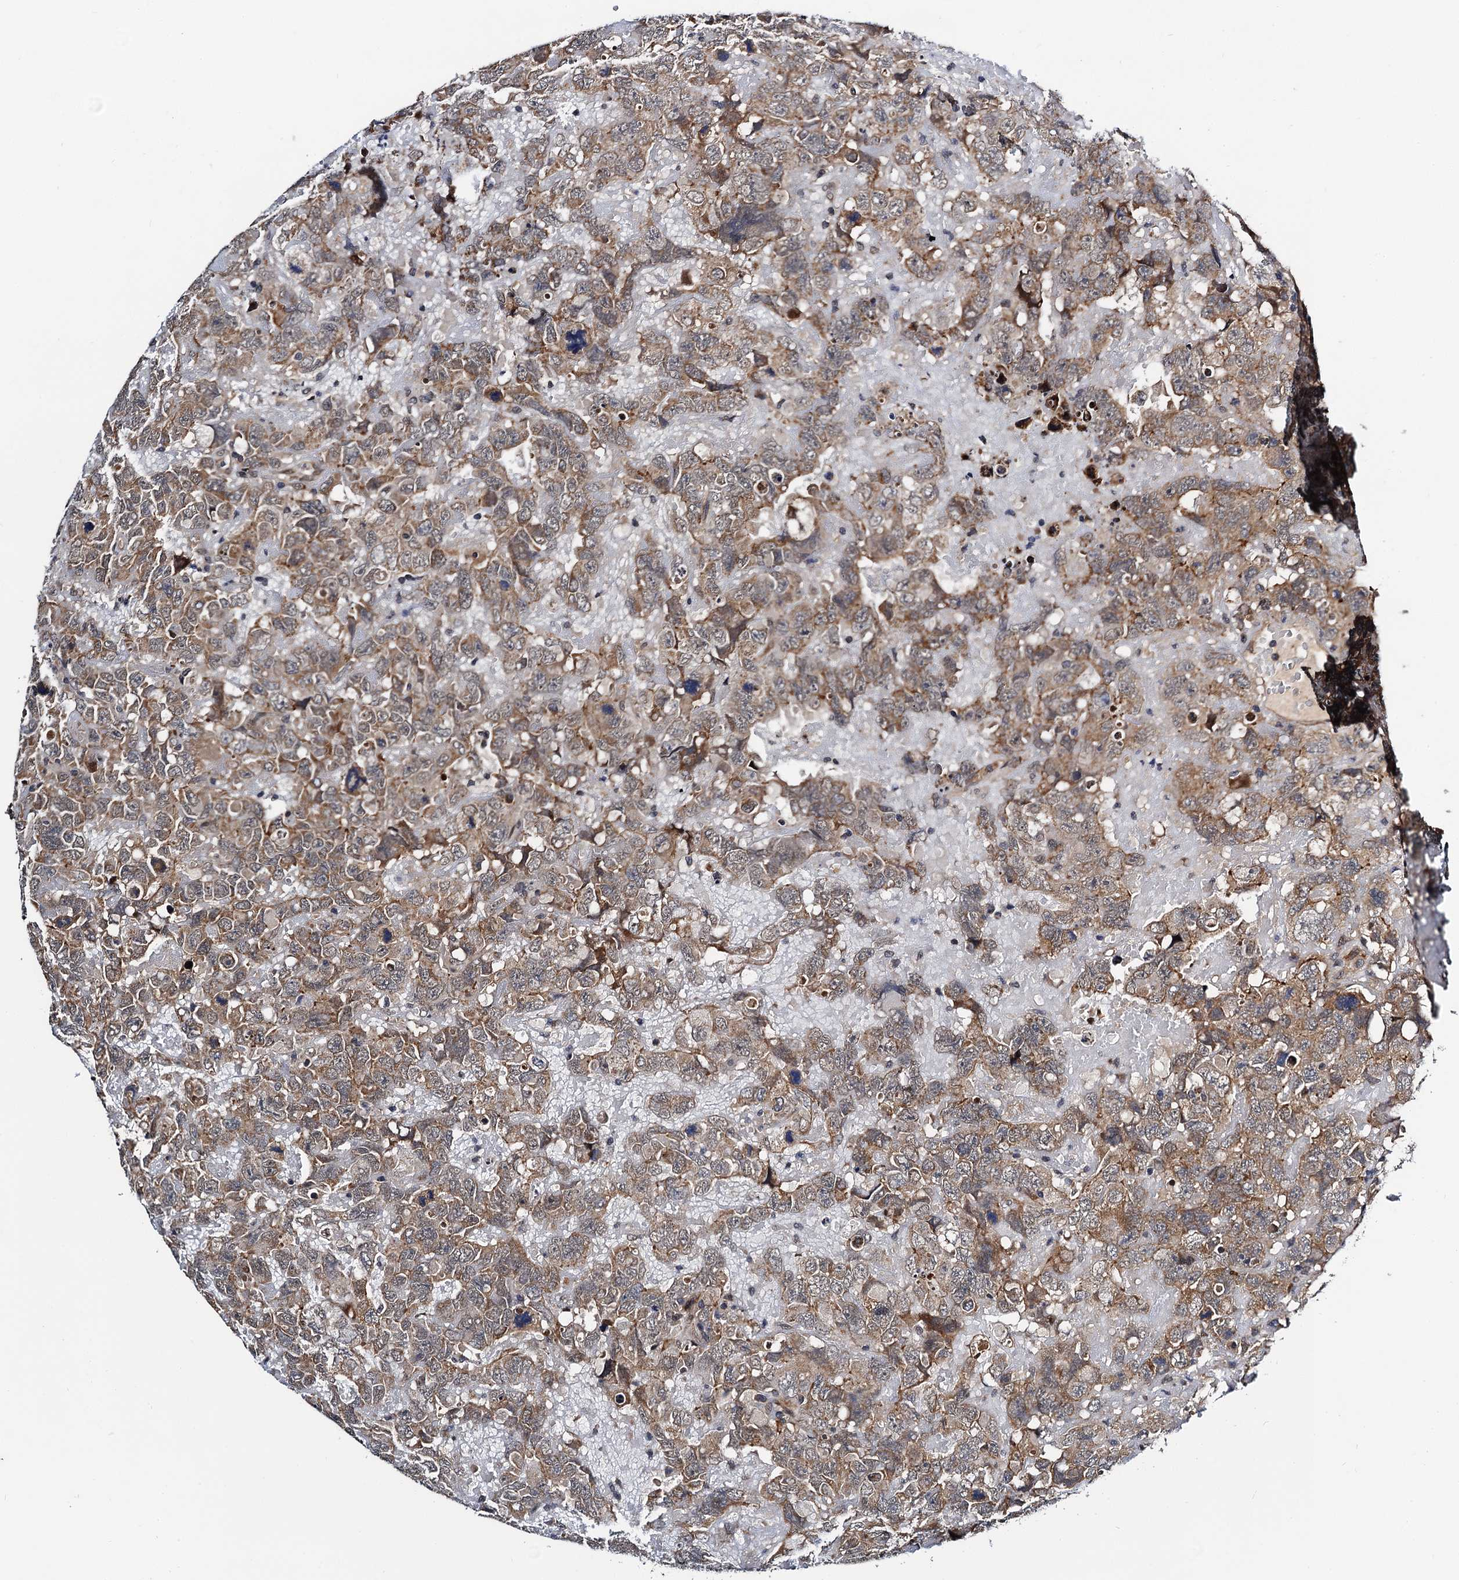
{"staining": {"intensity": "moderate", "quantity": ">75%", "location": "cytoplasmic/membranous"}, "tissue": "testis cancer", "cell_type": "Tumor cells", "image_type": "cancer", "snomed": [{"axis": "morphology", "description": "Carcinoma, Embryonal, NOS"}, {"axis": "topography", "description": "Testis"}], "caption": "Protein staining of testis cancer (embryonal carcinoma) tissue displays moderate cytoplasmic/membranous expression in approximately >75% of tumor cells. Using DAB (brown) and hematoxylin (blue) stains, captured at high magnification using brightfield microscopy.", "gene": "NAA16", "patient": {"sex": "male", "age": 45}}